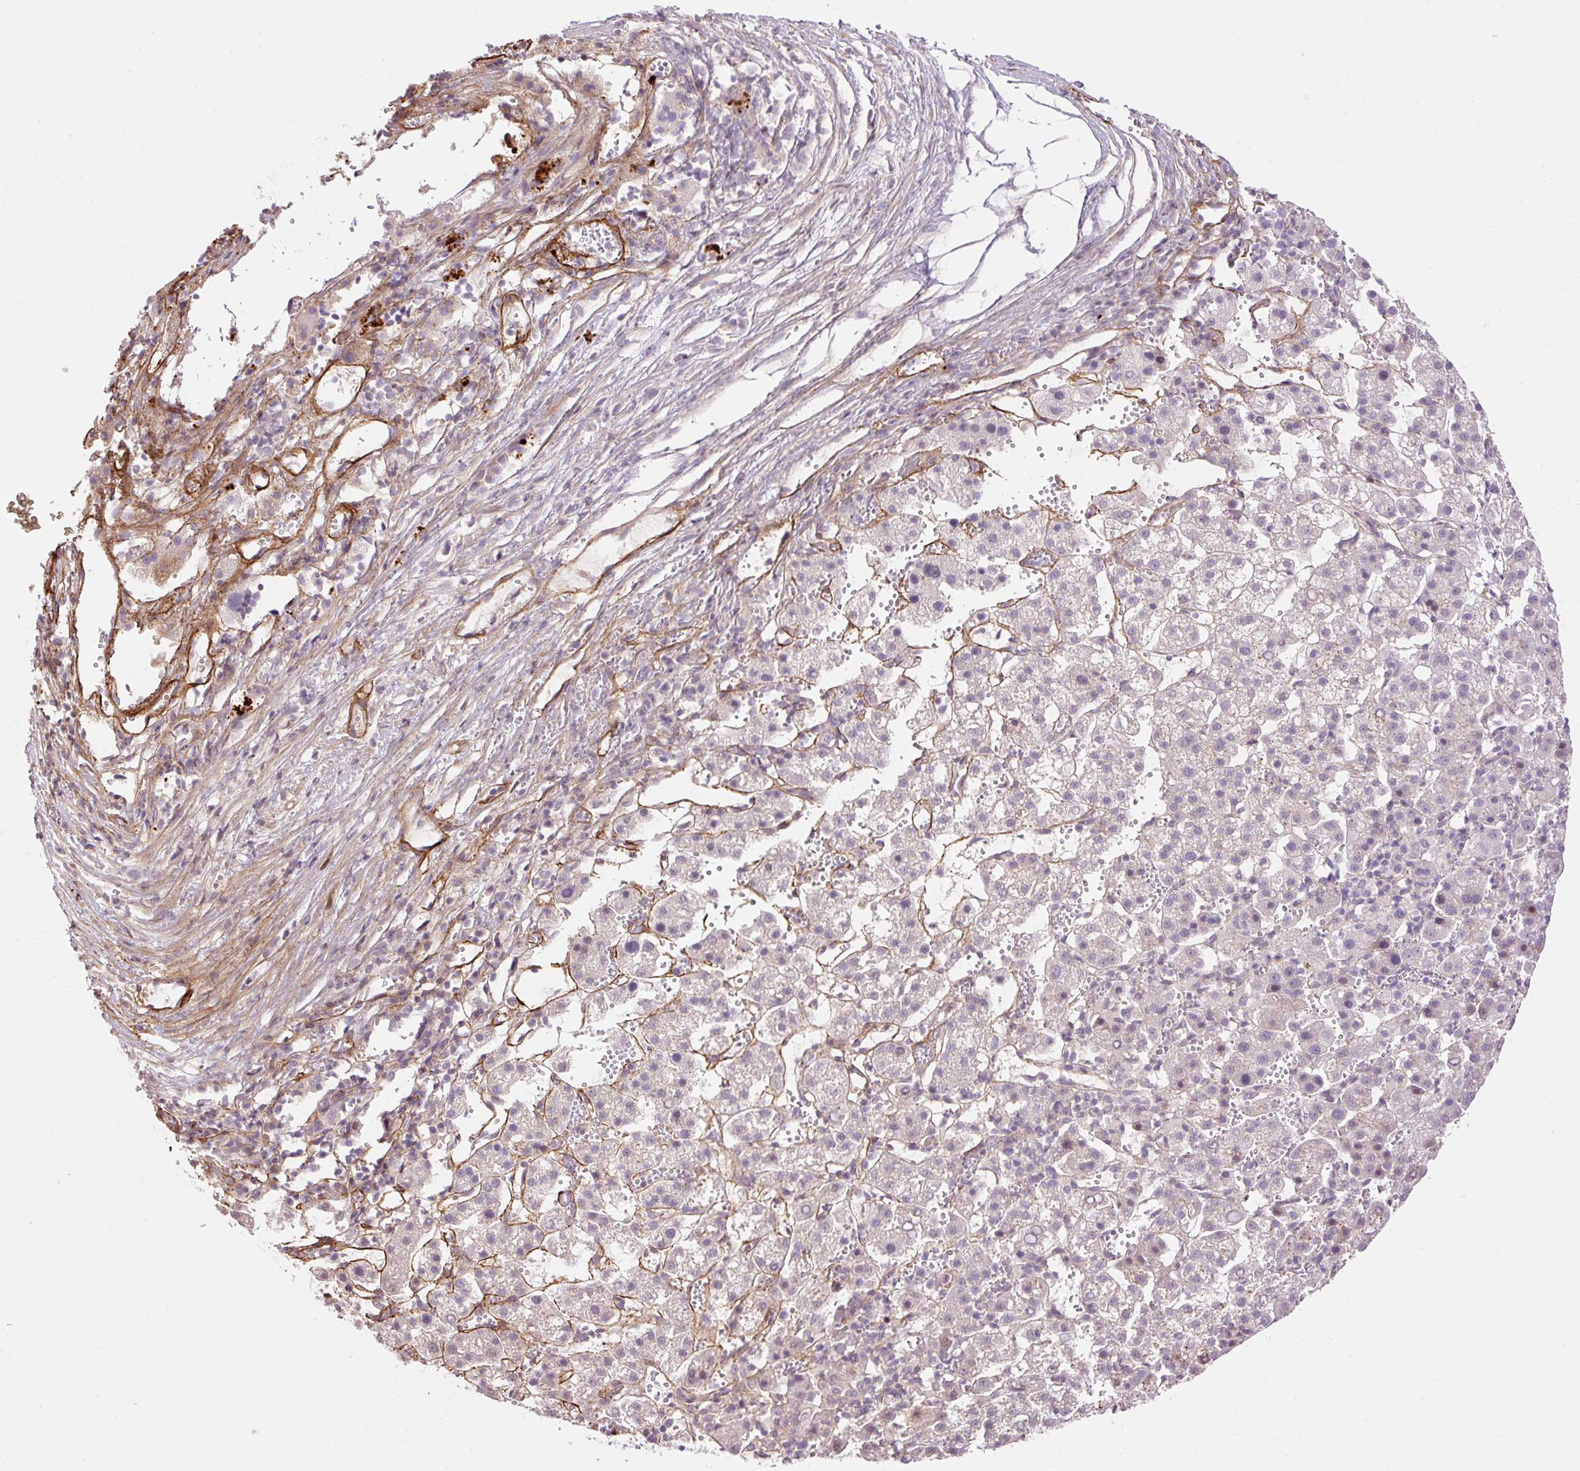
{"staining": {"intensity": "negative", "quantity": "none", "location": "none"}, "tissue": "liver cancer", "cell_type": "Tumor cells", "image_type": "cancer", "snomed": [{"axis": "morphology", "description": "Carcinoma, Hepatocellular, NOS"}, {"axis": "topography", "description": "Liver"}], "caption": "Tumor cells show no significant positivity in hepatocellular carcinoma (liver). The staining was performed using DAB to visualize the protein expression in brown, while the nuclei were stained in blue with hematoxylin (Magnification: 20x).", "gene": "RIPPLY3", "patient": {"sex": "female", "age": 58}}